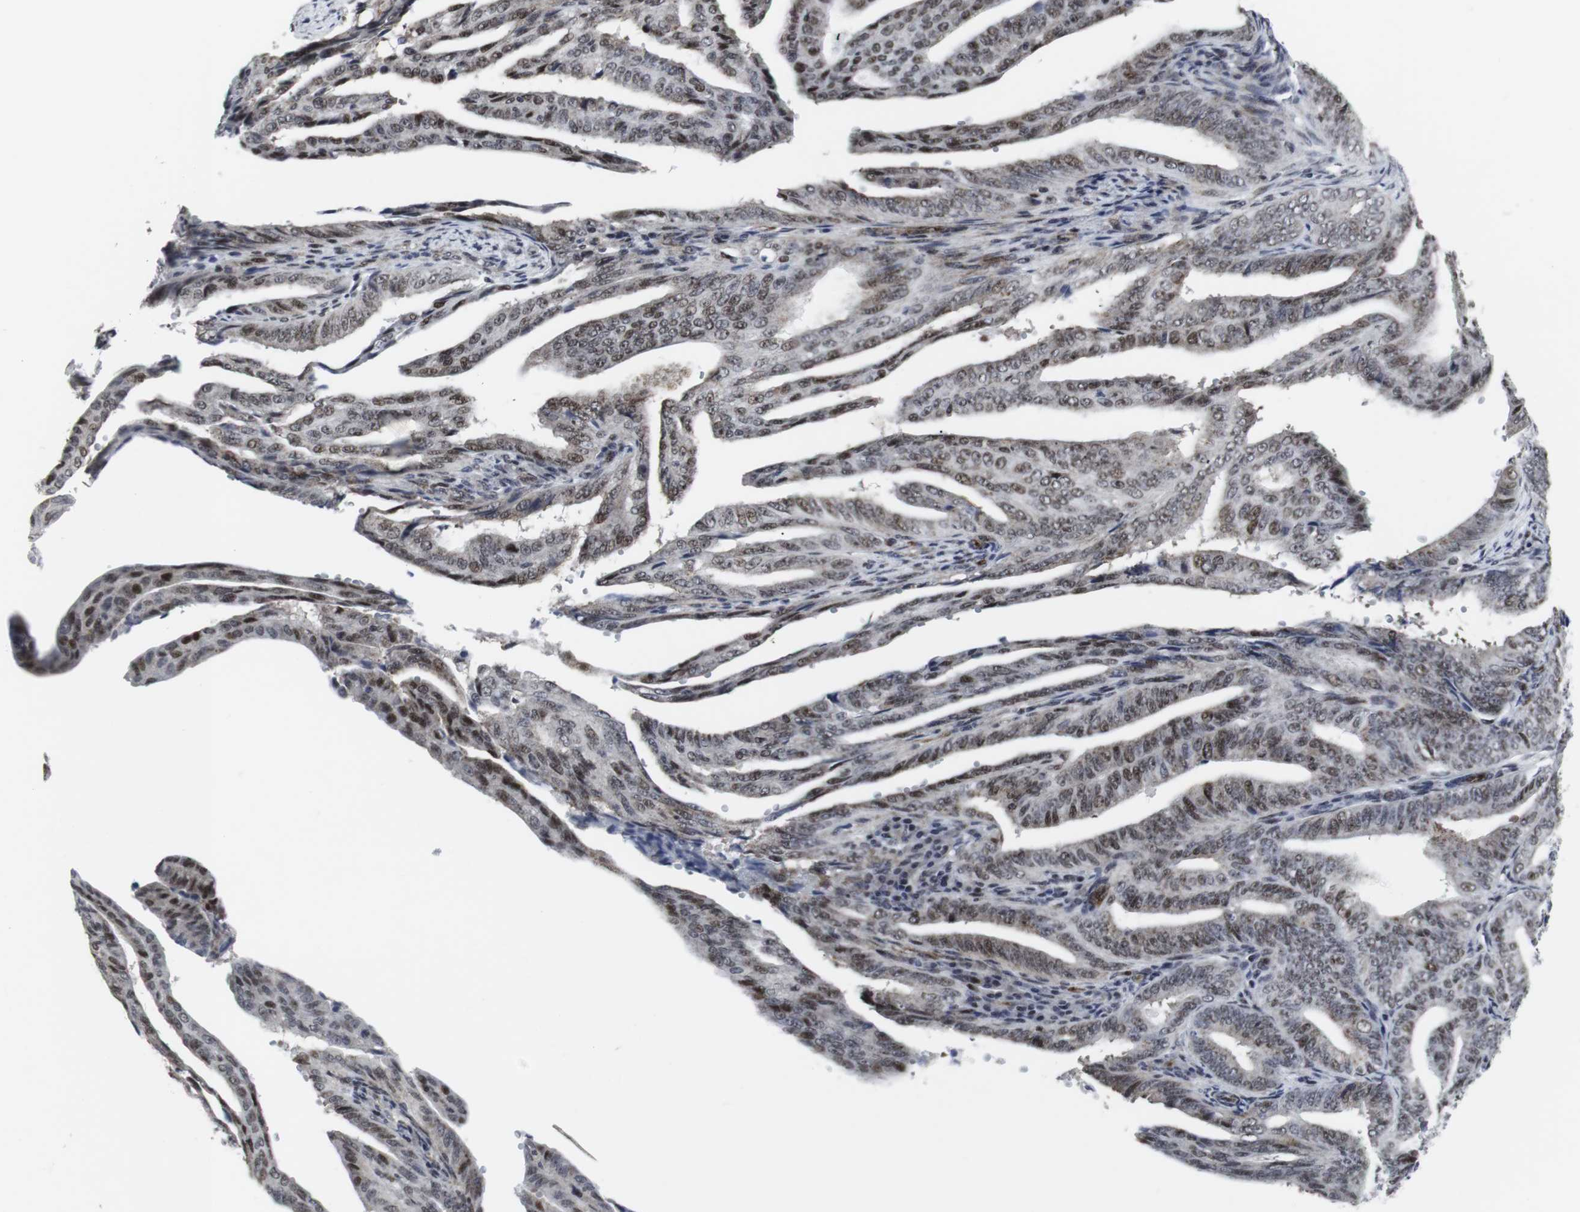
{"staining": {"intensity": "weak", "quantity": "25%-75%", "location": "nuclear"}, "tissue": "endometrial cancer", "cell_type": "Tumor cells", "image_type": "cancer", "snomed": [{"axis": "morphology", "description": "Adenocarcinoma, NOS"}, {"axis": "topography", "description": "Endometrium"}], "caption": "Immunohistochemistry (IHC) staining of endometrial adenocarcinoma, which demonstrates low levels of weak nuclear positivity in about 25%-75% of tumor cells indicating weak nuclear protein positivity. The staining was performed using DAB (3,3'-diaminobenzidine) (brown) for protein detection and nuclei were counterstained in hematoxylin (blue).", "gene": "MLH1", "patient": {"sex": "female", "age": 58}}